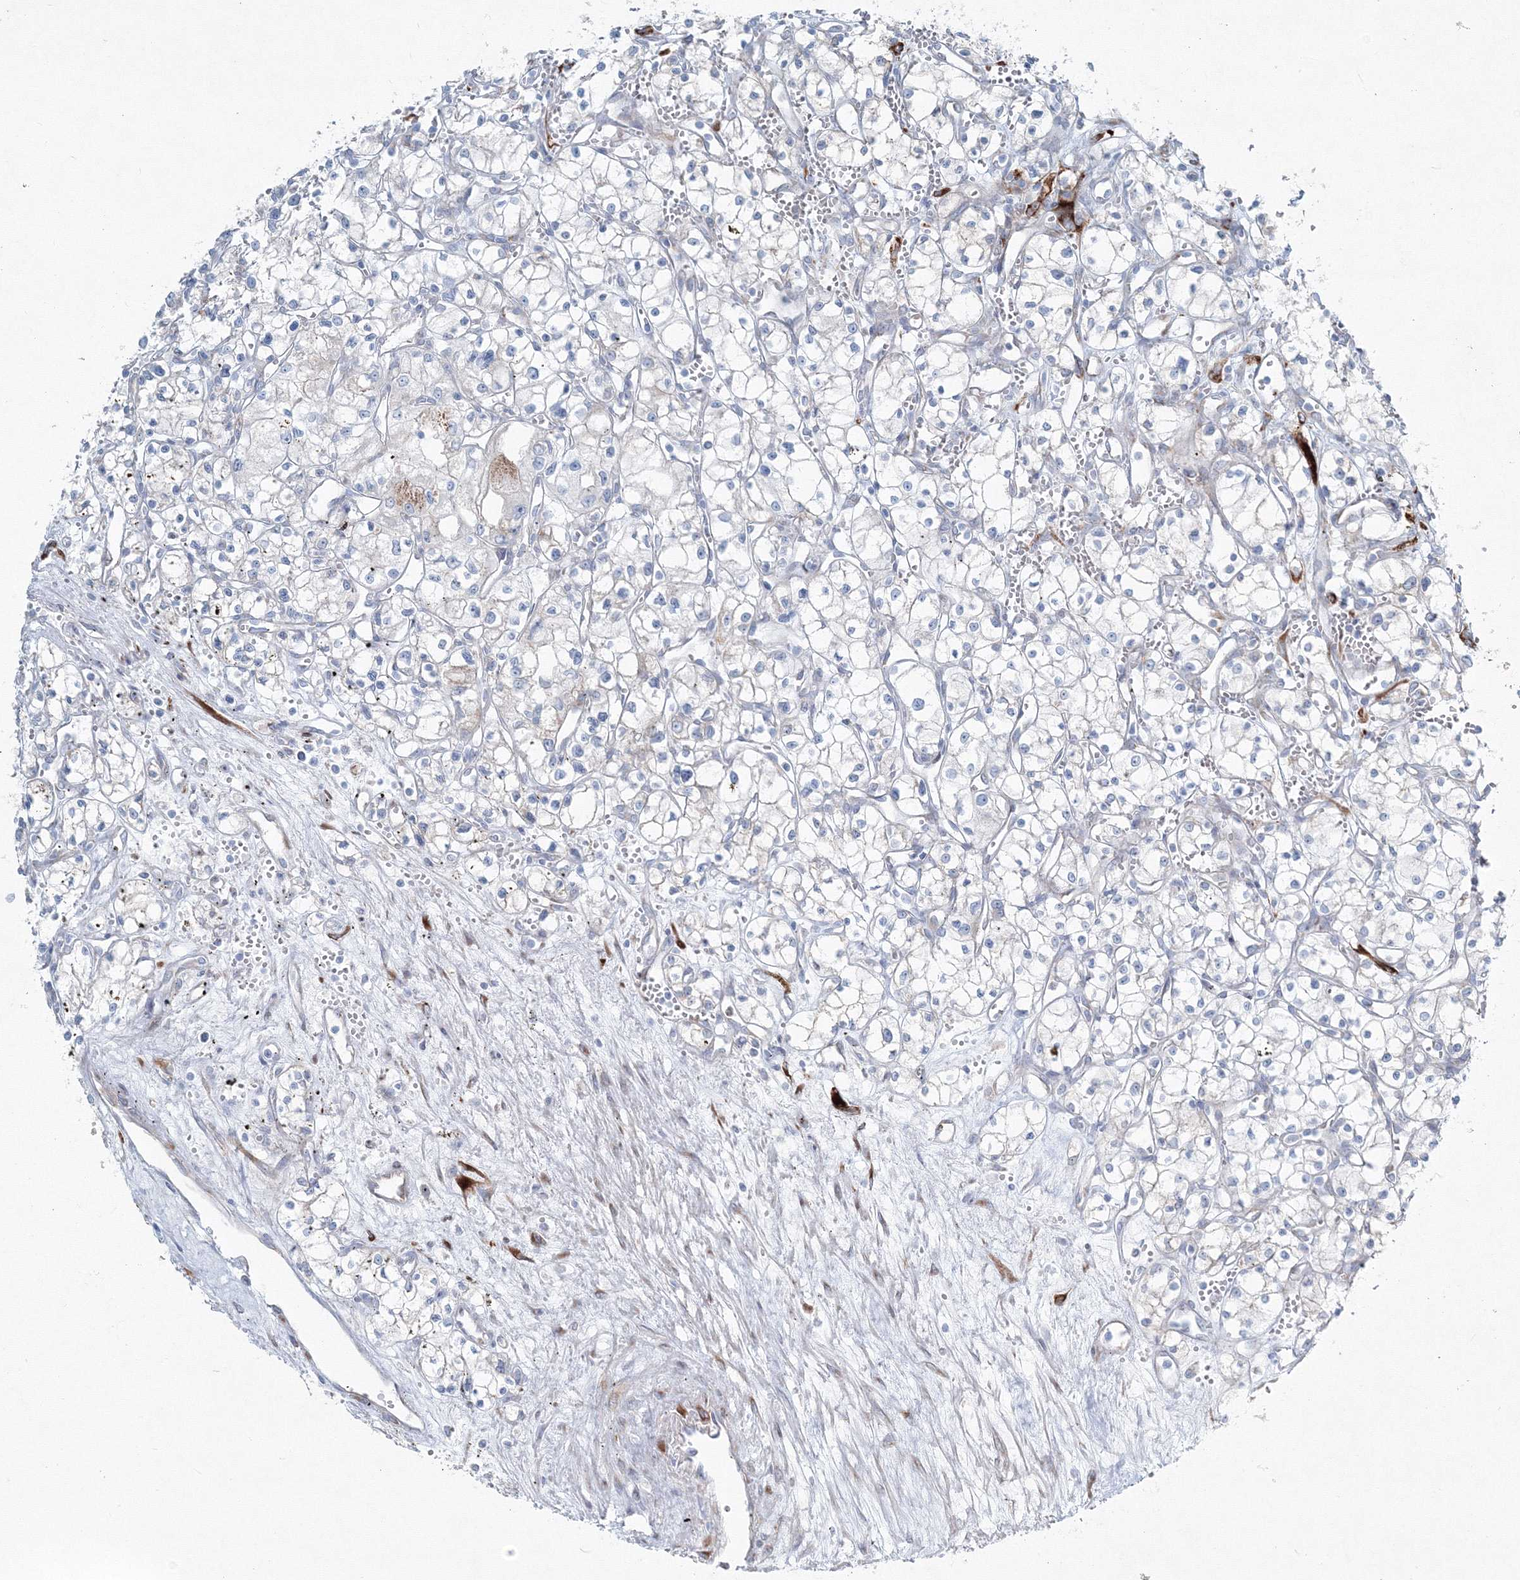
{"staining": {"intensity": "negative", "quantity": "none", "location": "none"}, "tissue": "renal cancer", "cell_type": "Tumor cells", "image_type": "cancer", "snomed": [{"axis": "morphology", "description": "Adenocarcinoma, NOS"}, {"axis": "topography", "description": "Kidney"}], "caption": "Immunohistochemistry (IHC) photomicrograph of neoplastic tissue: renal cancer stained with DAB displays no significant protein expression in tumor cells. (Brightfield microscopy of DAB (3,3'-diaminobenzidine) immunohistochemistry (IHC) at high magnification).", "gene": "RCN1", "patient": {"sex": "male", "age": 59}}